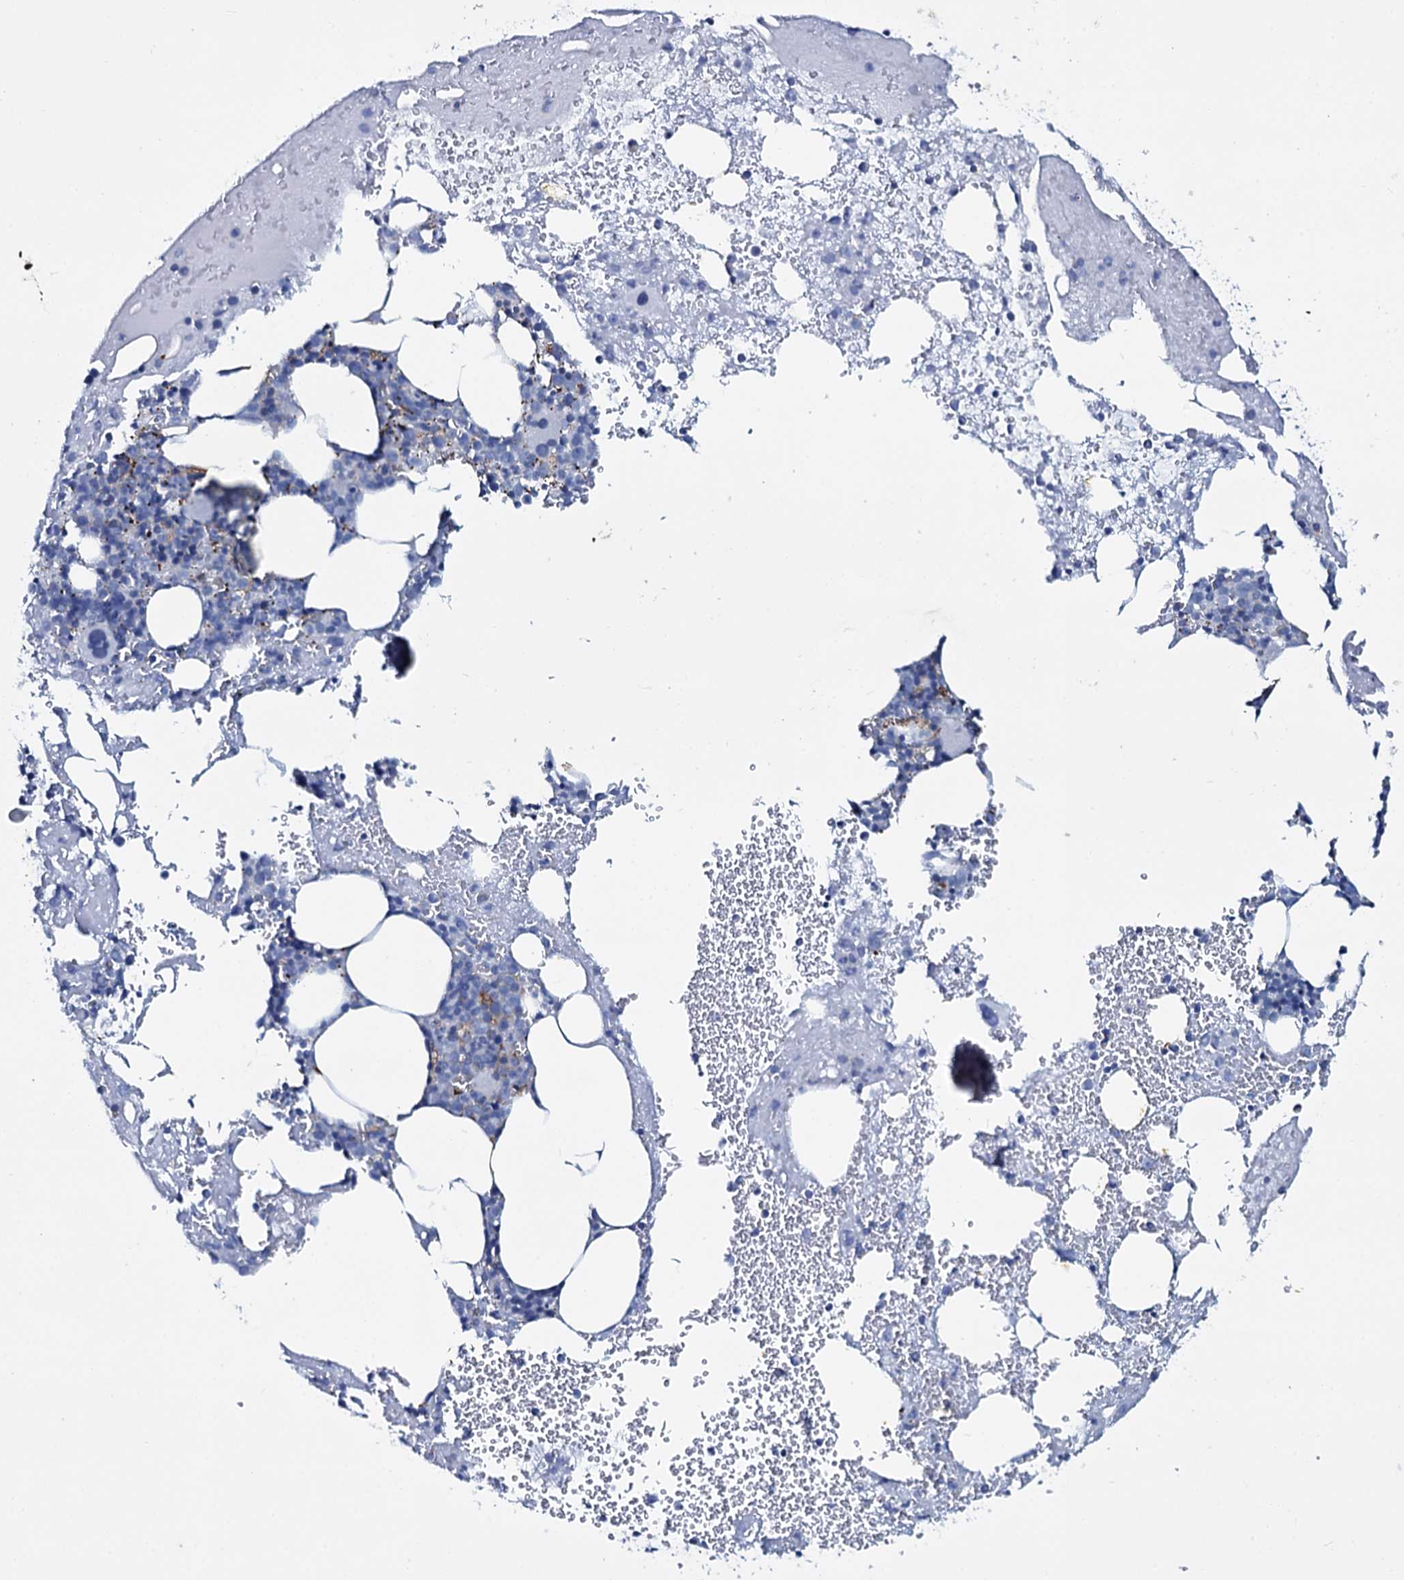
{"staining": {"intensity": "negative", "quantity": "none", "location": "none"}, "tissue": "bone marrow", "cell_type": "Hematopoietic cells", "image_type": "normal", "snomed": [{"axis": "morphology", "description": "Normal tissue, NOS"}, {"axis": "topography", "description": "Bone marrow"}], "caption": "An IHC image of unremarkable bone marrow is shown. There is no staining in hematopoietic cells of bone marrow. (DAB (3,3'-diaminobenzidine) immunohistochemistry visualized using brightfield microscopy, high magnification).", "gene": "SLC4A7", "patient": {"sex": "male", "age": 61}}